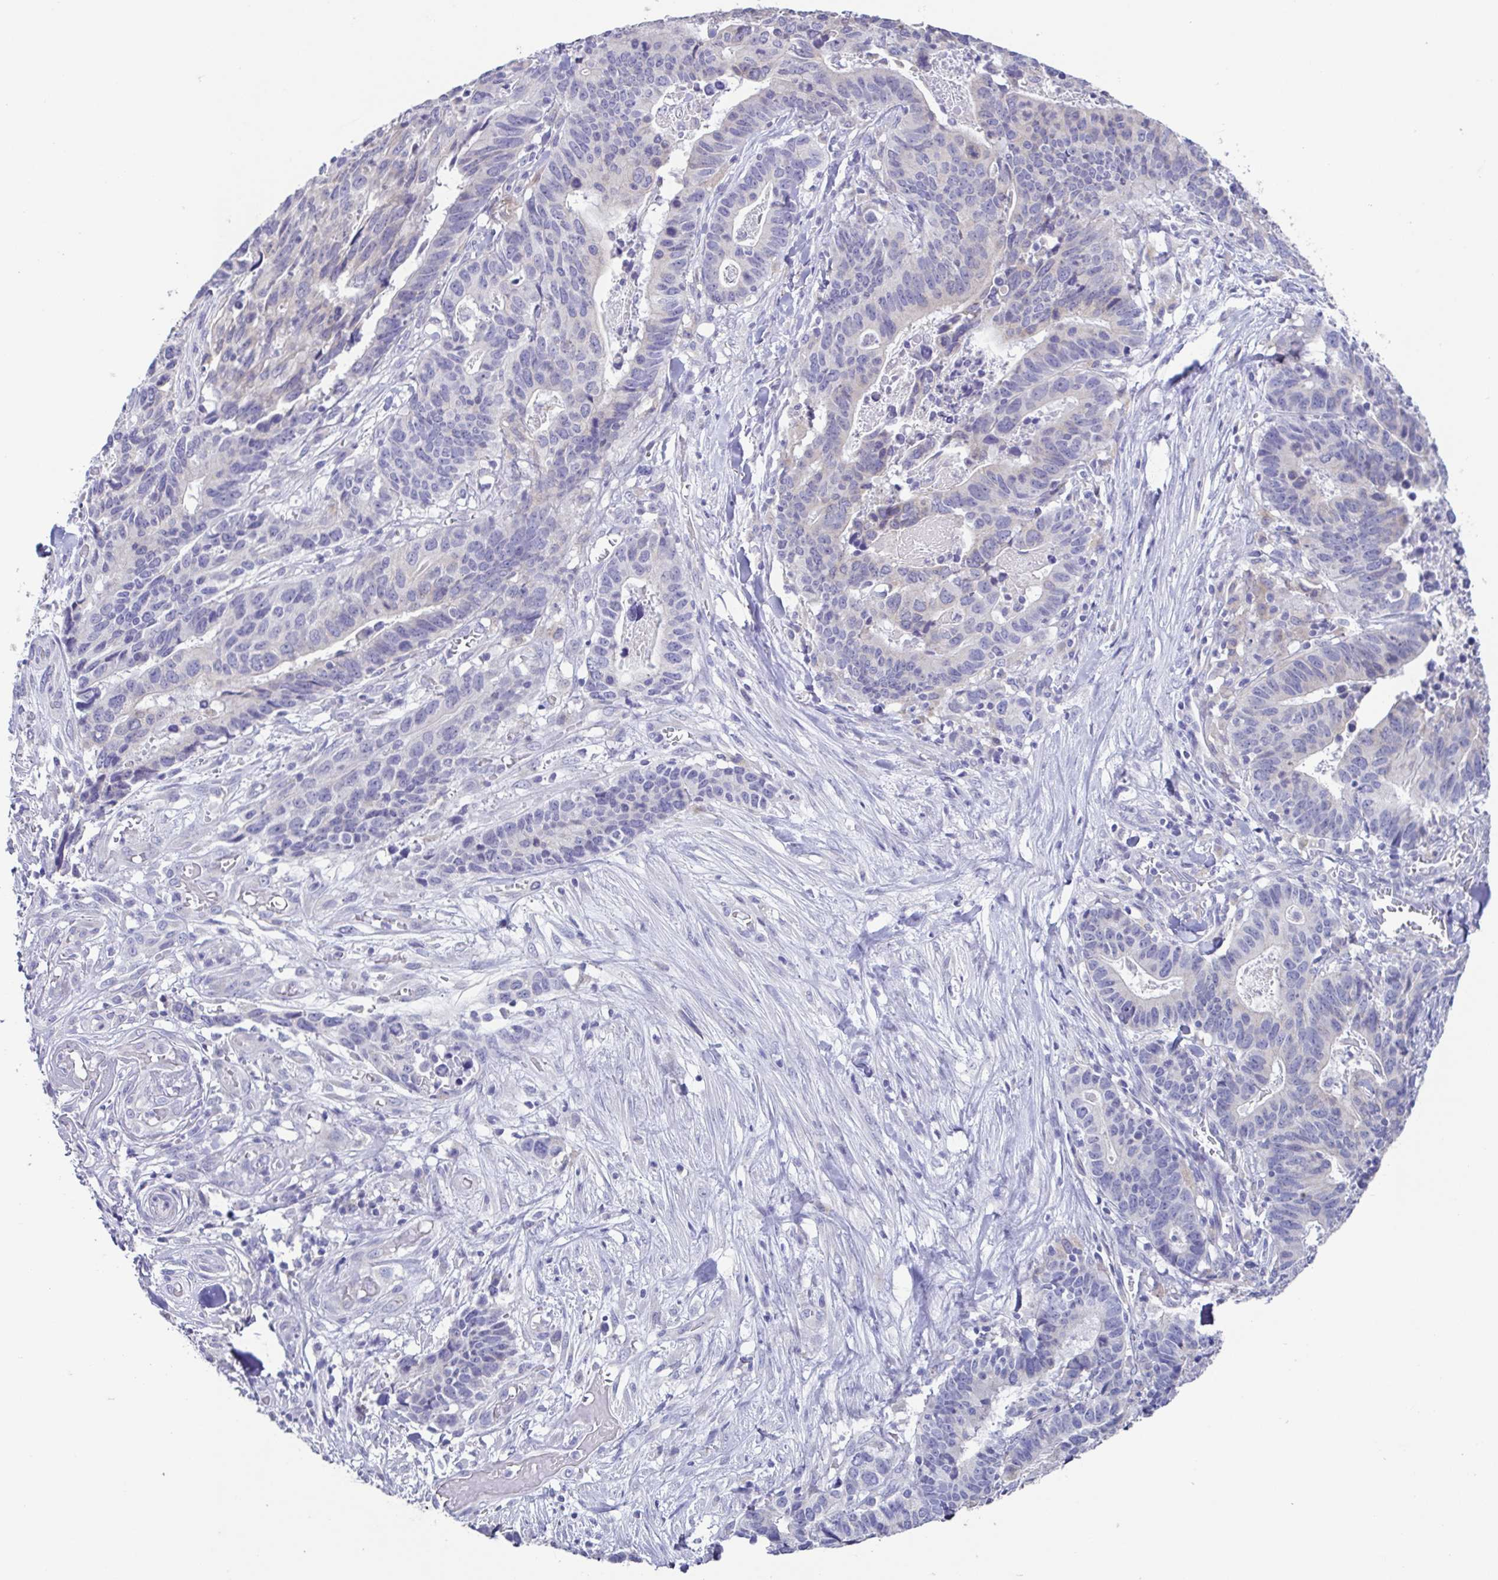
{"staining": {"intensity": "negative", "quantity": "none", "location": "none"}, "tissue": "stomach cancer", "cell_type": "Tumor cells", "image_type": "cancer", "snomed": [{"axis": "morphology", "description": "Adenocarcinoma, NOS"}, {"axis": "topography", "description": "Stomach, upper"}], "caption": "DAB immunohistochemical staining of human adenocarcinoma (stomach) shows no significant positivity in tumor cells.", "gene": "RDH11", "patient": {"sex": "female", "age": 67}}